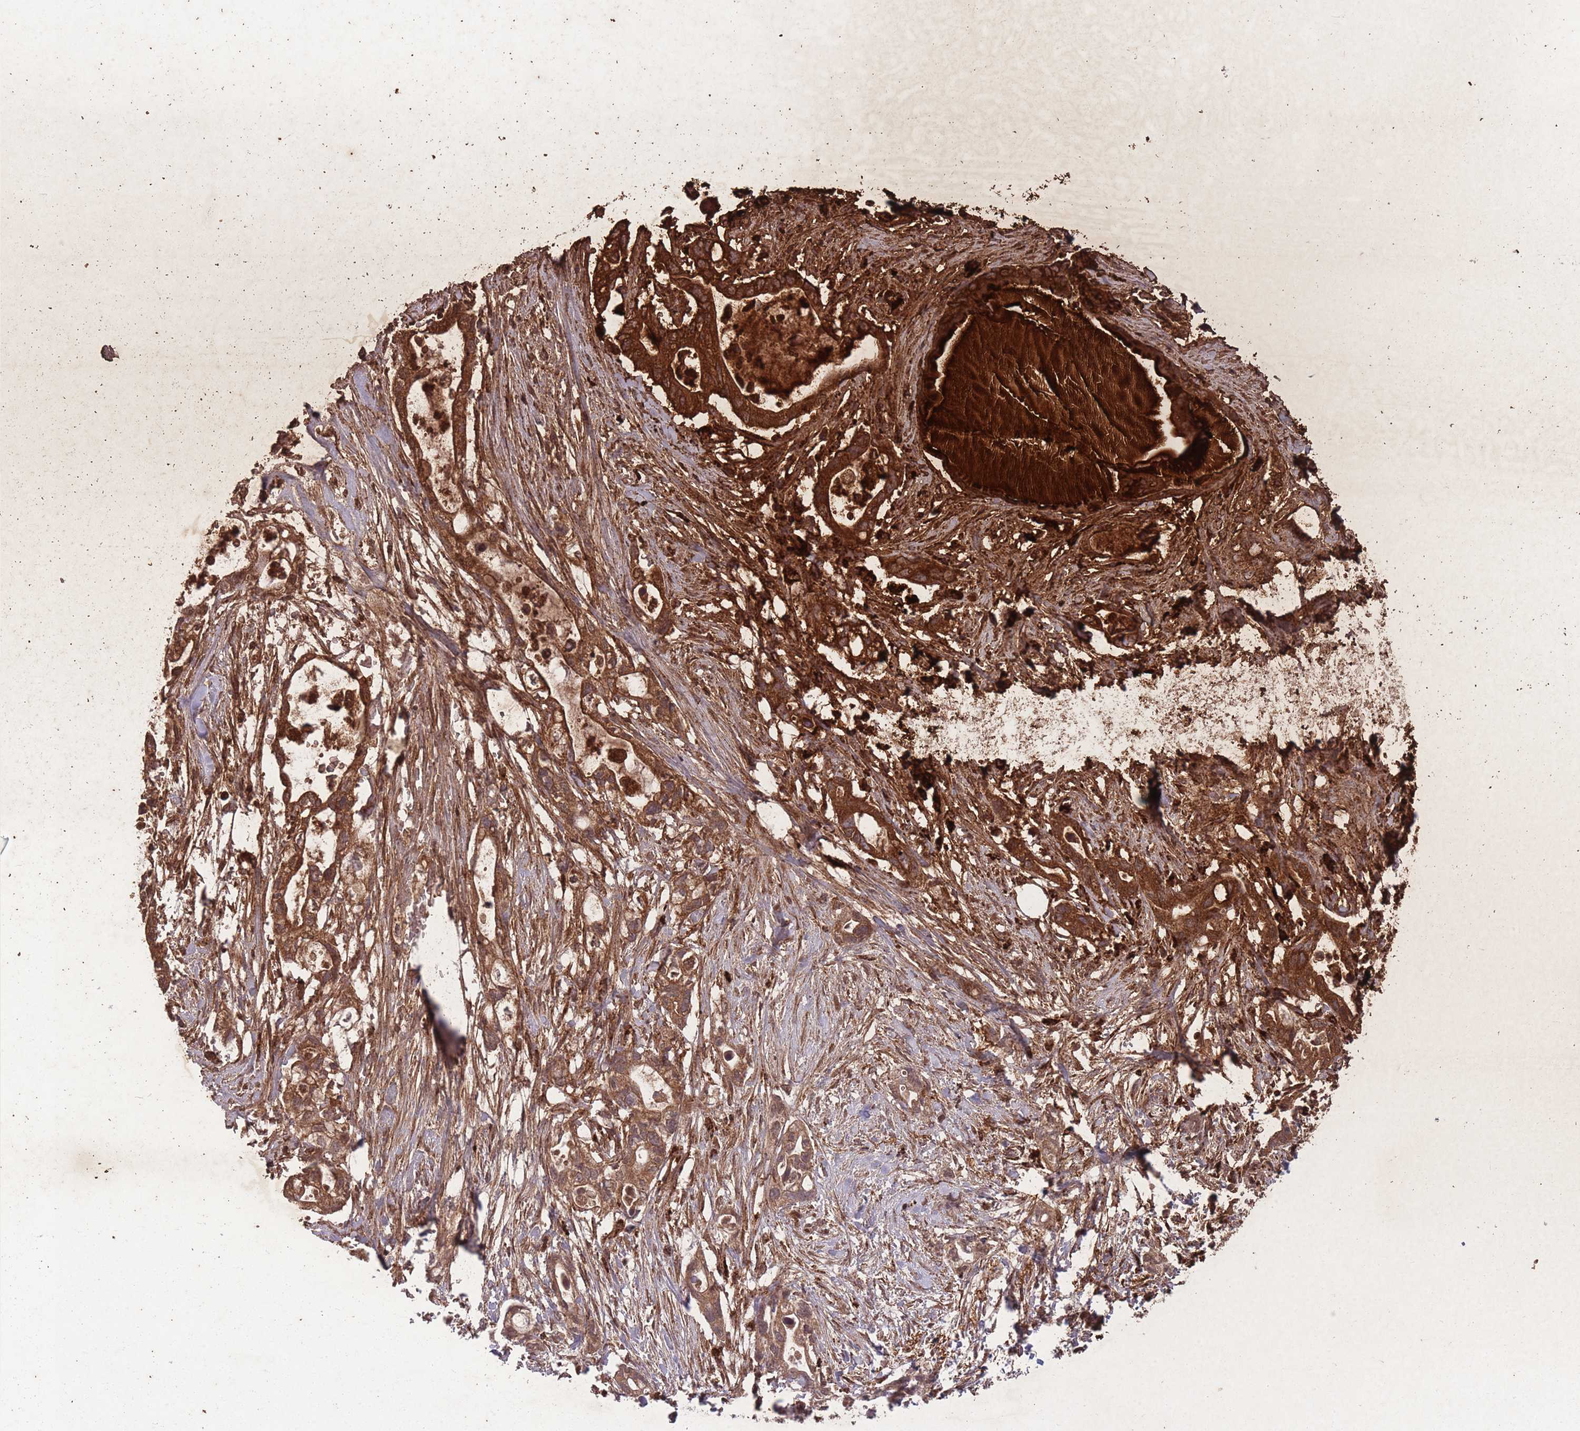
{"staining": {"intensity": "strong", "quantity": "25%-75%", "location": "cytoplasmic/membranous"}, "tissue": "pancreatic cancer", "cell_type": "Tumor cells", "image_type": "cancer", "snomed": [{"axis": "morphology", "description": "Adenocarcinoma, NOS"}, {"axis": "topography", "description": "Pancreas"}], "caption": "Immunohistochemistry (IHC) of human pancreatic adenocarcinoma demonstrates high levels of strong cytoplasmic/membranous staining in approximately 25%-75% of tumor cells.", "gene": "GGT5", "patient": {"sex": "female", "age": 72}}